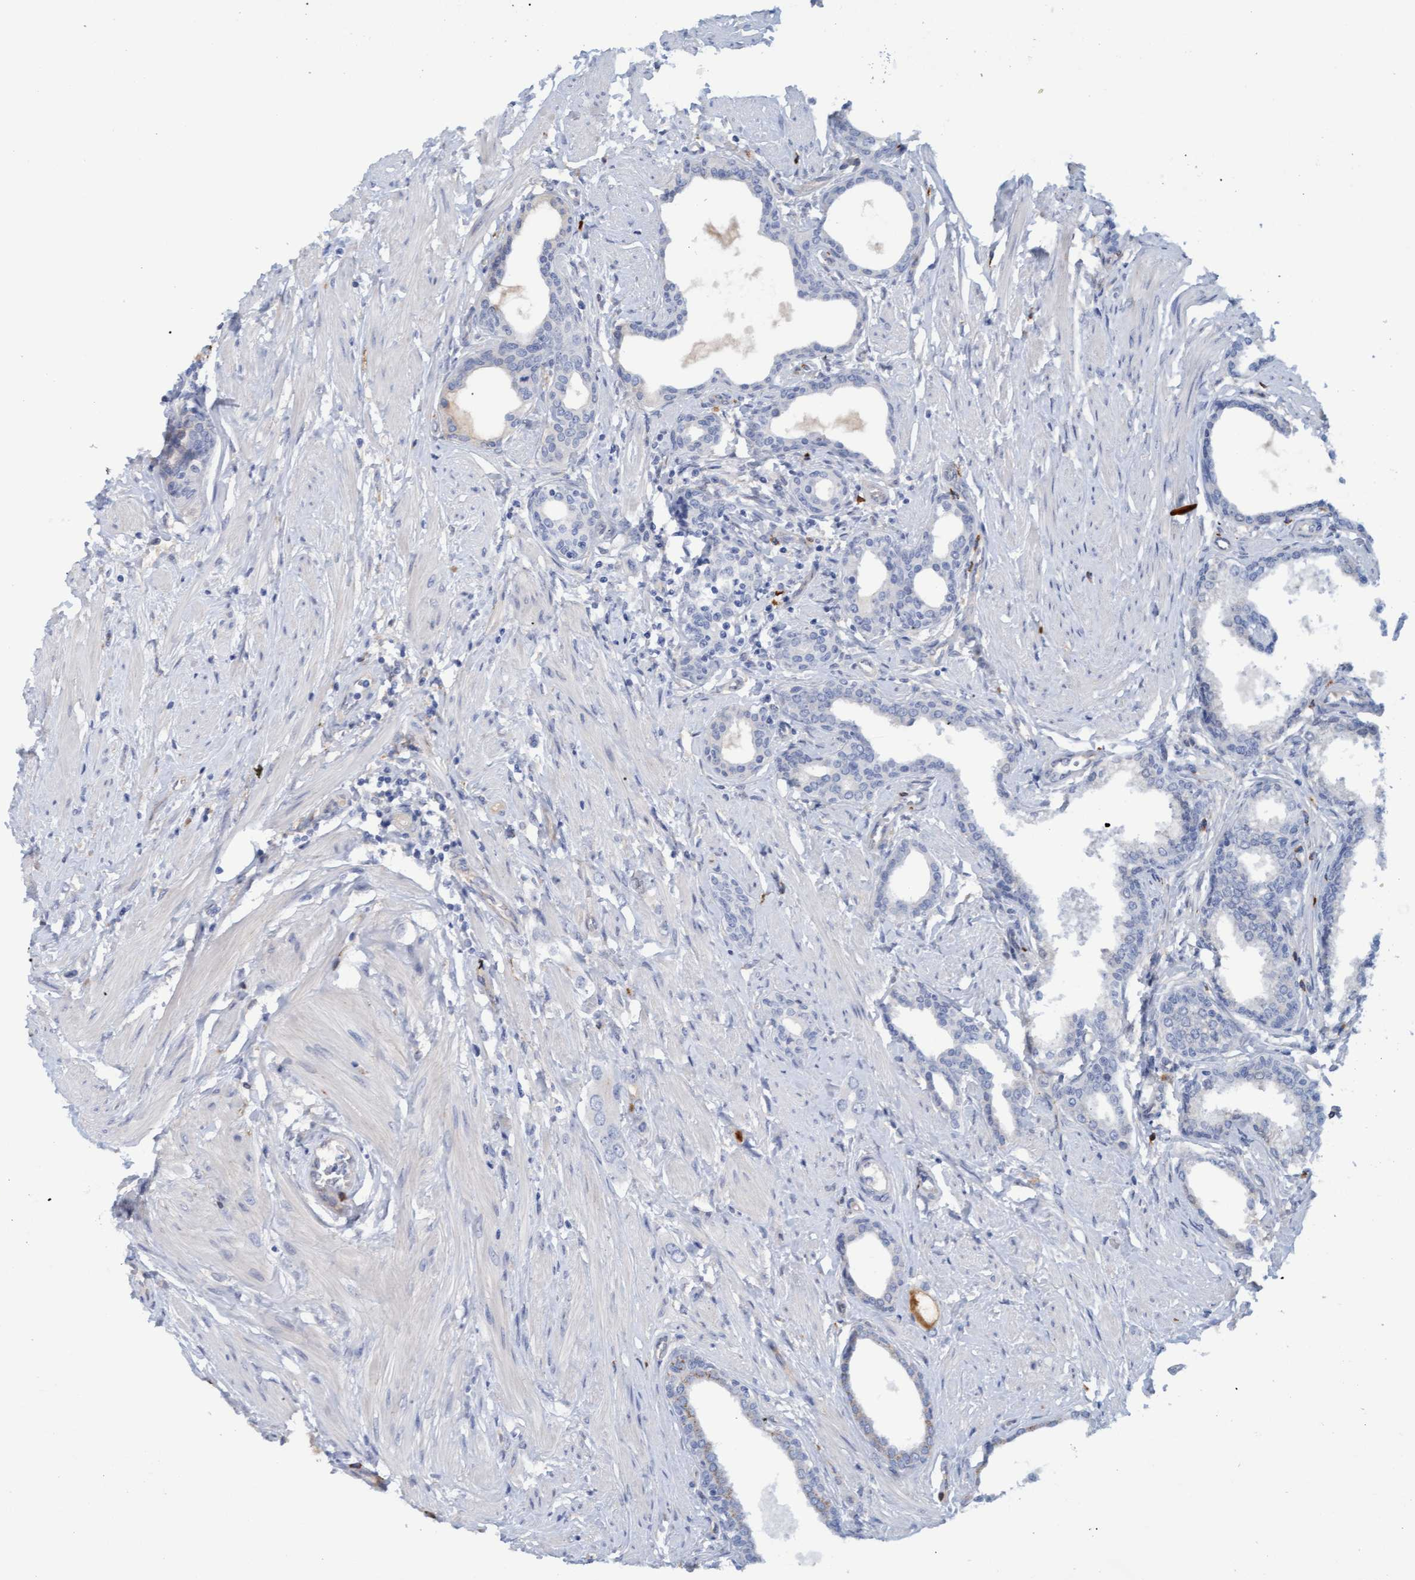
{"staining": {"intensity": "negative", "quantity": "none", "location": "none"}, "tissue": "prostate cancer", "cell_type": "Tumor cells", "image_type": "cancer", "snomed": [{"axis": "morphology", "description": "Adenocarcinoma, High grade"}, {"axis": "topography", "description": "Prostate"}], "caption": "Photomicrograph shows no significant protein positivity in tumor cells of prostate adenocarcinoma (high-grade).", "gene": "STXBP1", "patient": {"sex": "male", "age": 52}}